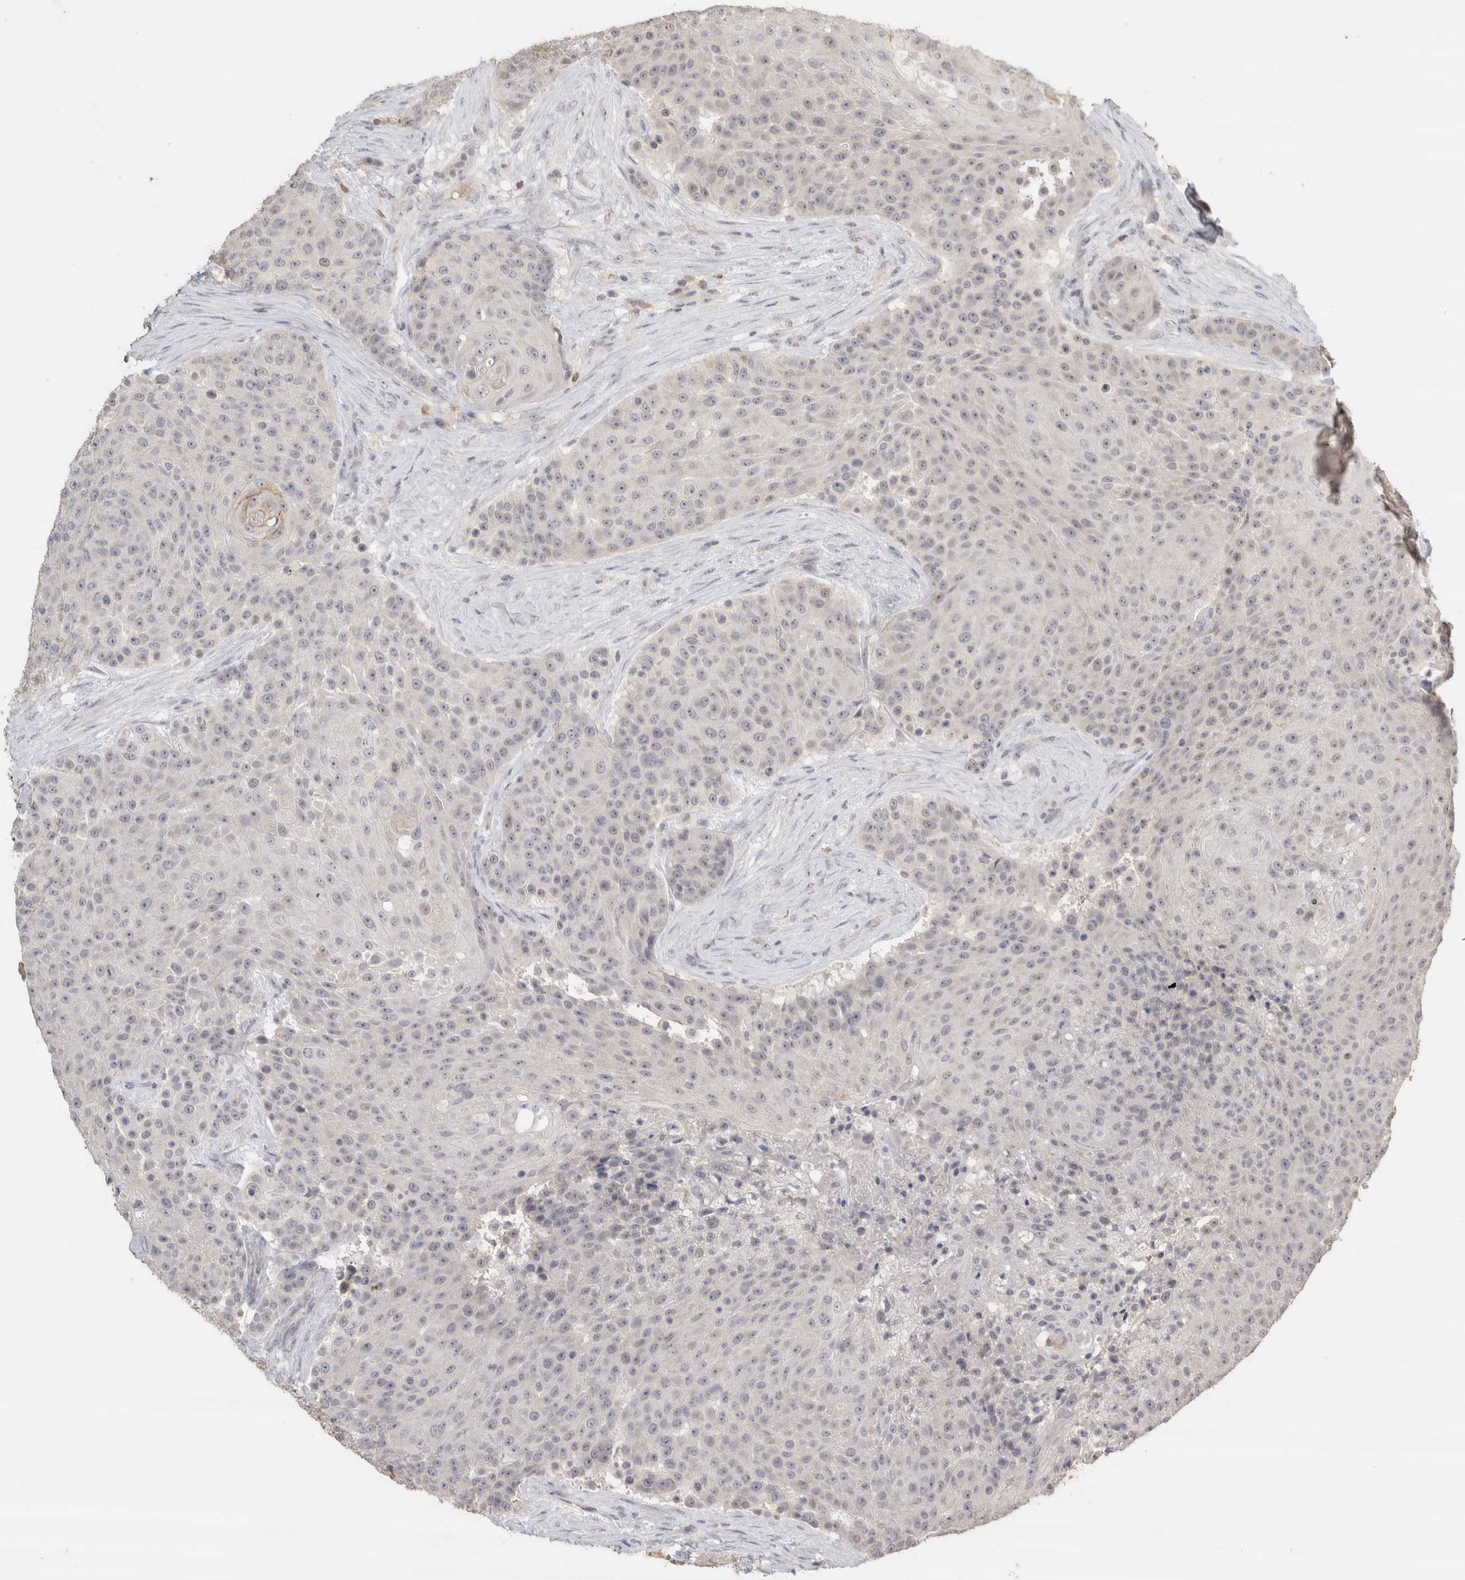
{"staining": {"intensity": "negative", "quantity": "none", "location": "none"}, "tissue": "urothelial cancer", "cell_type": "Tumor cells", "image_type": "cancer", "snomed": [{"axis": "morphology", "description": "Urothelial carcinoma, High grade"}, {"axis": "topography", "description": "Urinary bladder"}], "caption": "IHC photomicrograph of neoplastic tissue: human urothelial carcinoma (high-grade) stained with DAB displays no significant protein staining in tumor cells.", "gene": "TRAT1", "patient": {"sex": "female", "age": 63}}